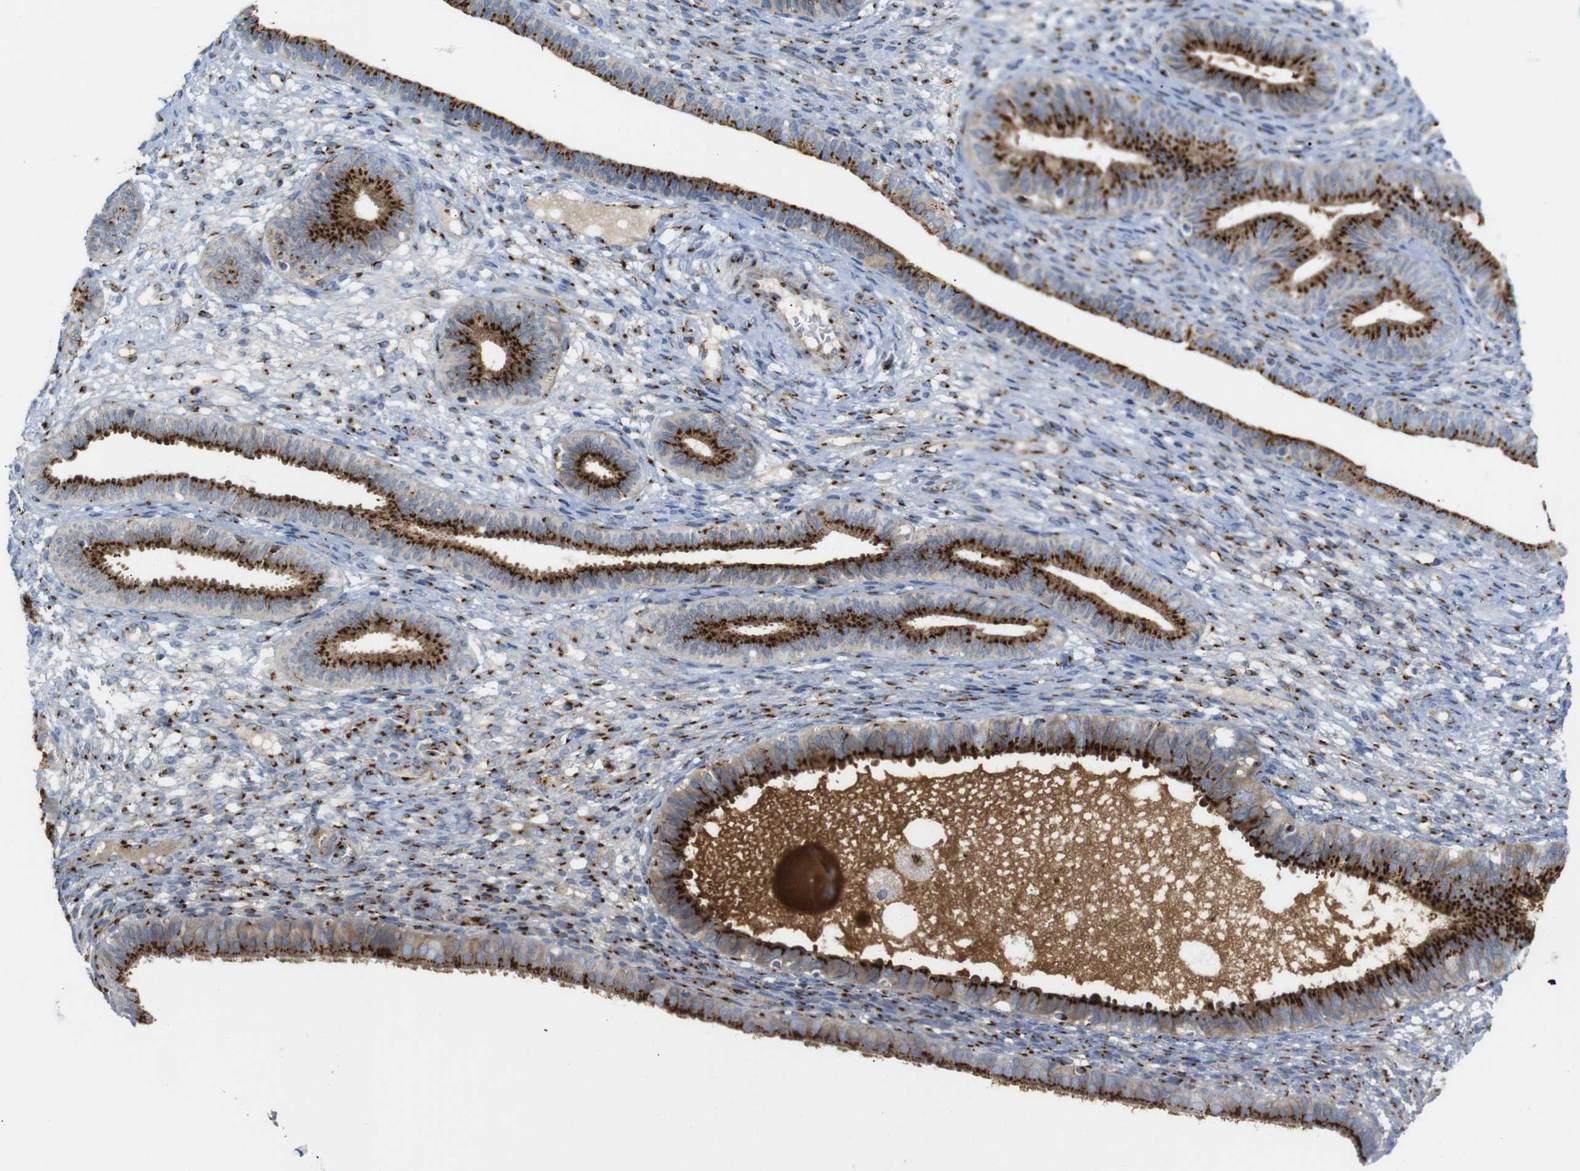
{"staining": {"intensity": "strong", "quantity": "25%-75%", "location": "cytoplasmic/membranous"}, "tissue": "endometrium", "cell_type": "Cells in endometrial stroma", "image_type": "normal", "snomed": [{"axis": "morphology", "description": "Normal tissue, NOS"}, {"axis": "topography", "description": "Endometrium"}], "caption": "Immunohistochemical staining of benign human endometrium displays high levels of strong cytoplasmic/membranous positivity in about 25%-75% of cells in endometrial stroma.", "gene": "TGOLN2", "patient": {"sex": "female", "age": 61}}